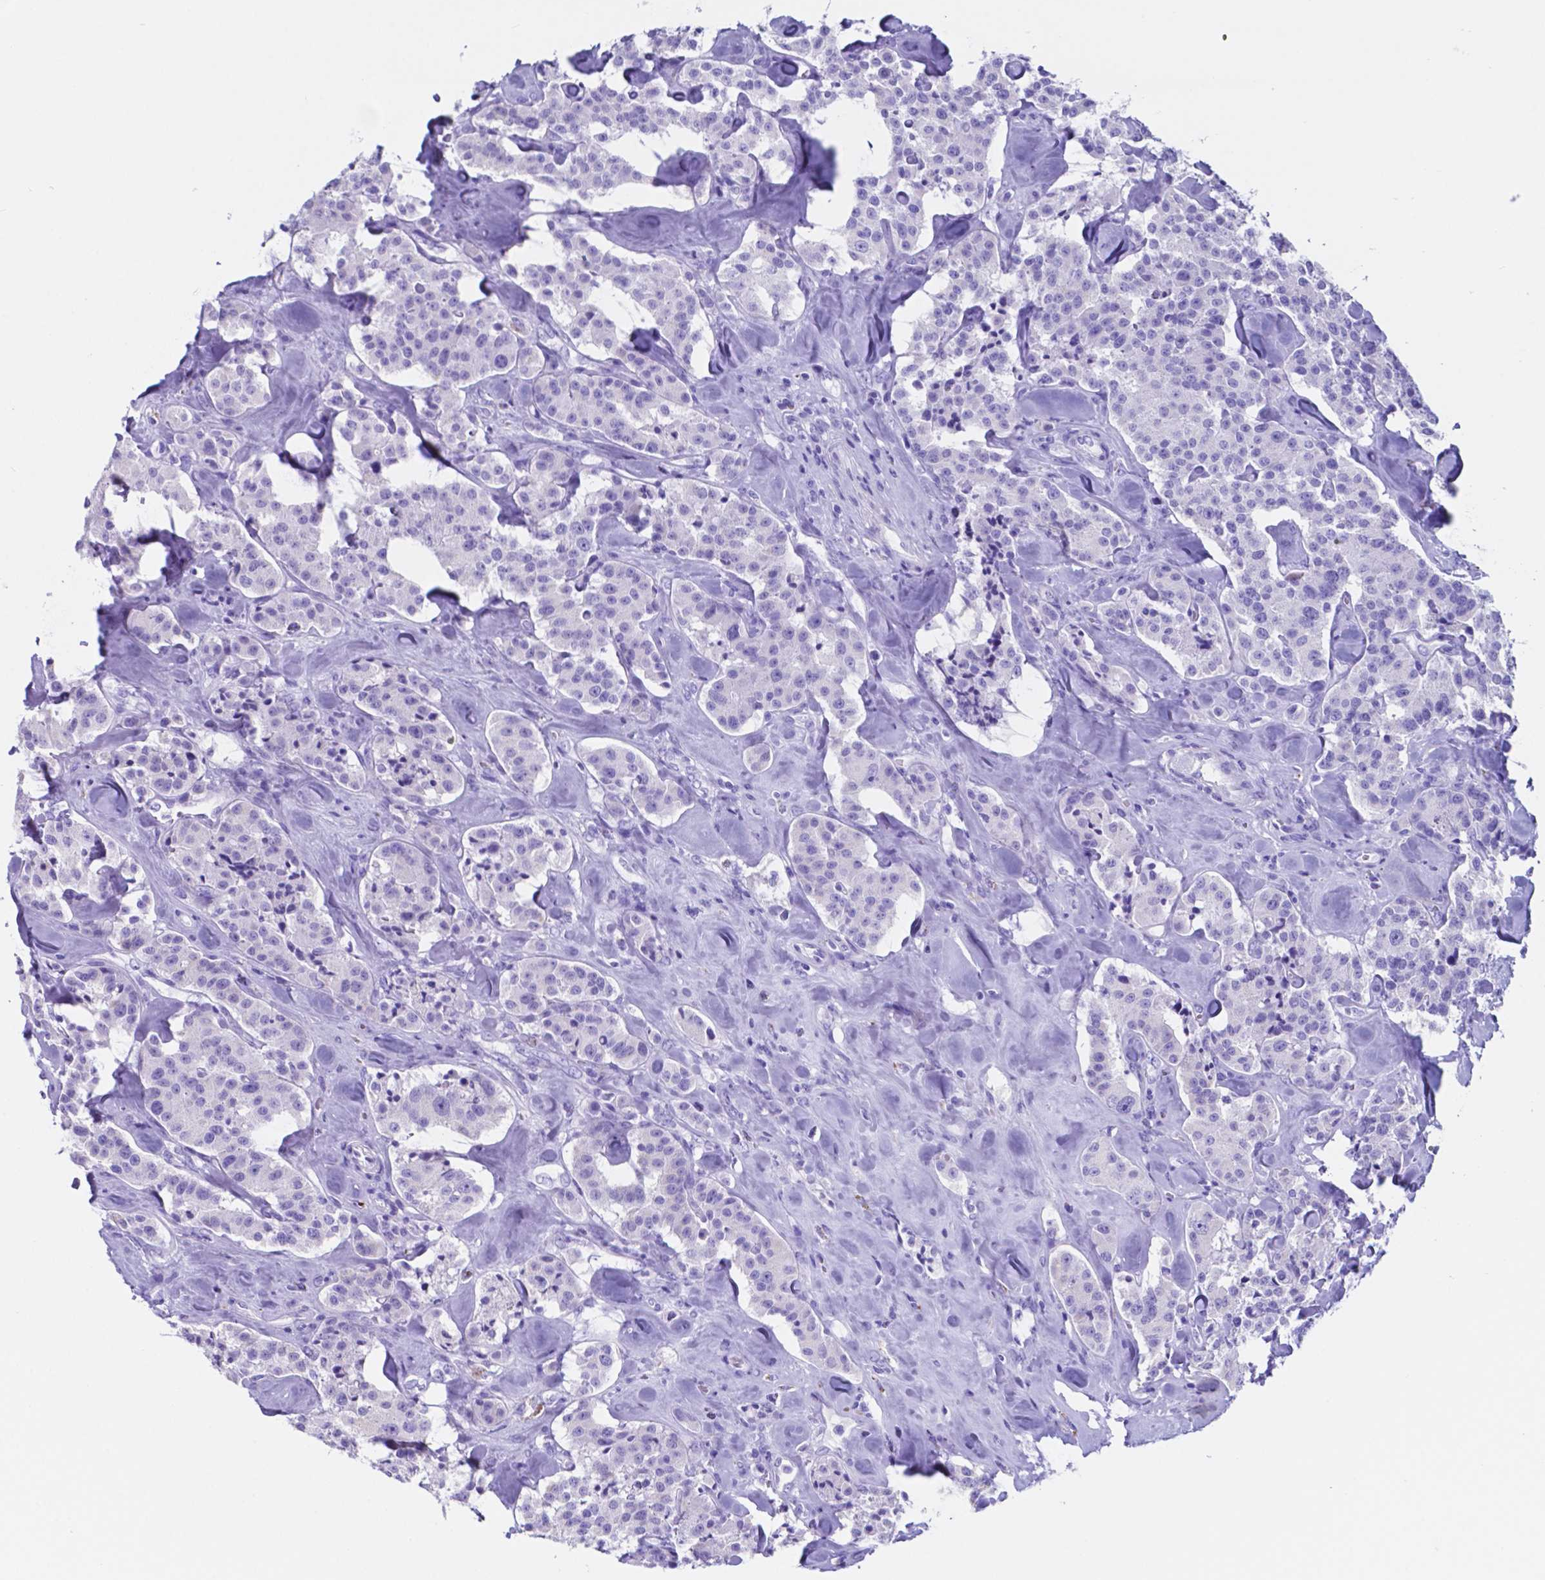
{"staining": {"intensity": "negative", "quantity": "none", "location": "none"}, "tissue": "carcinoid", "cell_type": "Tumor cells", "image_type": "cancer", "snomed": [{"axis": "morphology", "description": "Carcinoid, malignant, NOS"}, {"axis": "topography", "description": "Pancreas"}], "caption": "The histopathology image shows no significant positivity in tumor cells of carcinoid (malignant). (Stains: DAB (3,3'-diaminobenzidine) IHC with hematoxylin counter stain, Microscopy: brightfield microscopy at high magnification).", "gene": "DNAAF8", "patient": {"sex": "male", "age": 41}}